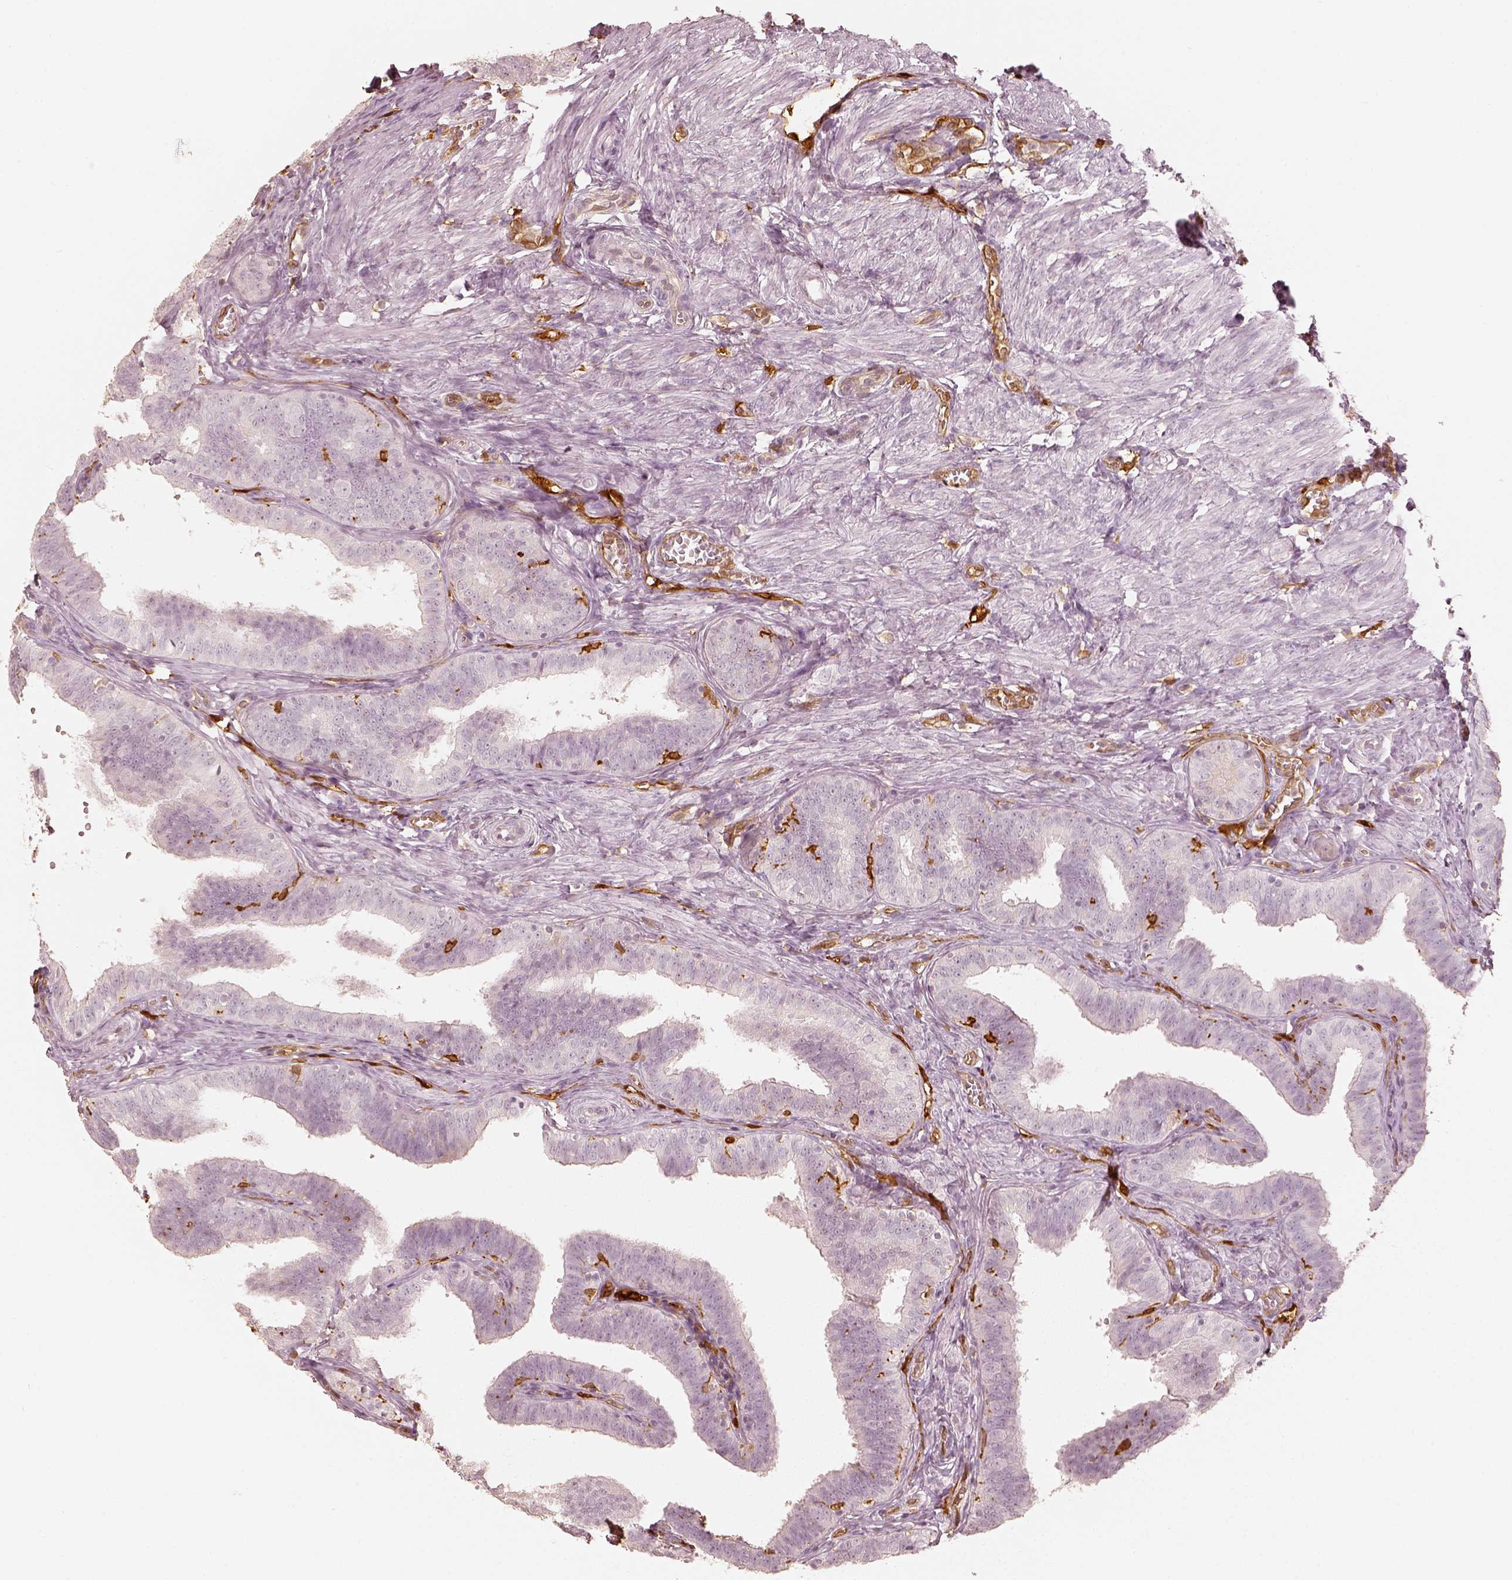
{"staining": {"intensity": "negative", "quantity": "none", "location": "none"}, "tissue": "fallopian tube", "cell_type": "Glandular cells", "image_type": "normal", "snomed": [{"axis": "morphology", "description": "Normal tissue, NOS"}, {"axis": "topography", "description": "Fallopian tube"}], "caption": "A high-resolution photomicrograph shows immunohistochemistry (IHC) staining of normal fallopian tube, which demonstrates no significant staining in glandular cells. (DAB (3,3'-diaminobenzidine) immunohistochemistry with hematoxylin counter stain).", "gene": "FSCN1", "patient": {"sex": "female", "age": 25}}